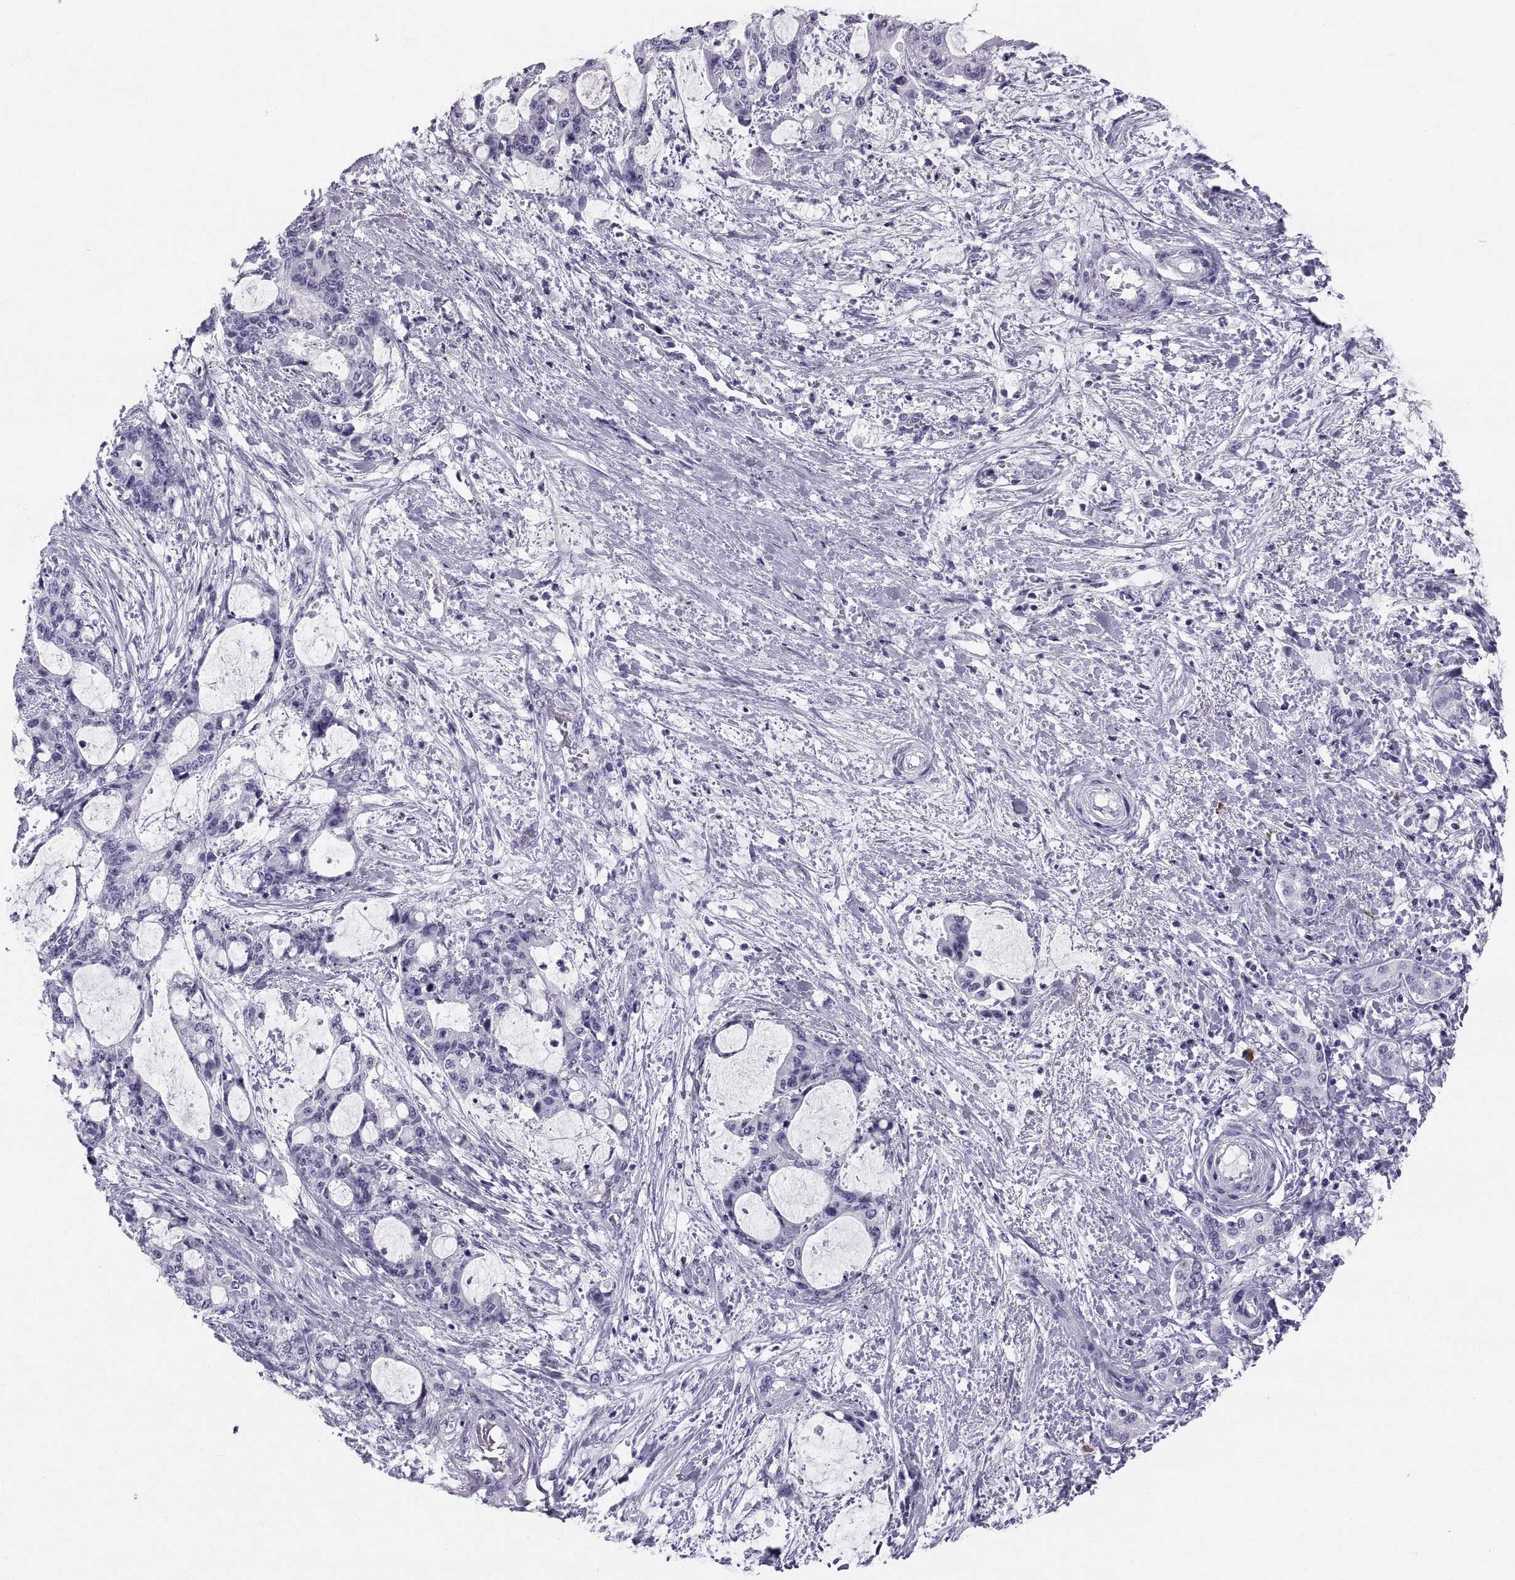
{"staining": {"intensity": "negative", "quantity": "none", "location": "none"}, "tissue": "liver cancer", "cell_type": "Tumor cells", "image_type": "cancer", "snomed": [{"axis": "morphology", "description": "Normal tissue, NOS"}, {"axis": "morphology", "description": "Cholangiocarcinoma"}, {"axis": "topography", "description": "Liver"}, {"axis": "topography", "description": "Peripheral nerve tissue"}], "caption": "An IHC micrograph of liver cancer (cholangiocarcinoma) is shown. There is no staining in tumor cells of liver cancer (cholangiocarcinoma).", "gene": "CT47A10", "patient": {"sex": "female", "age": 73}}